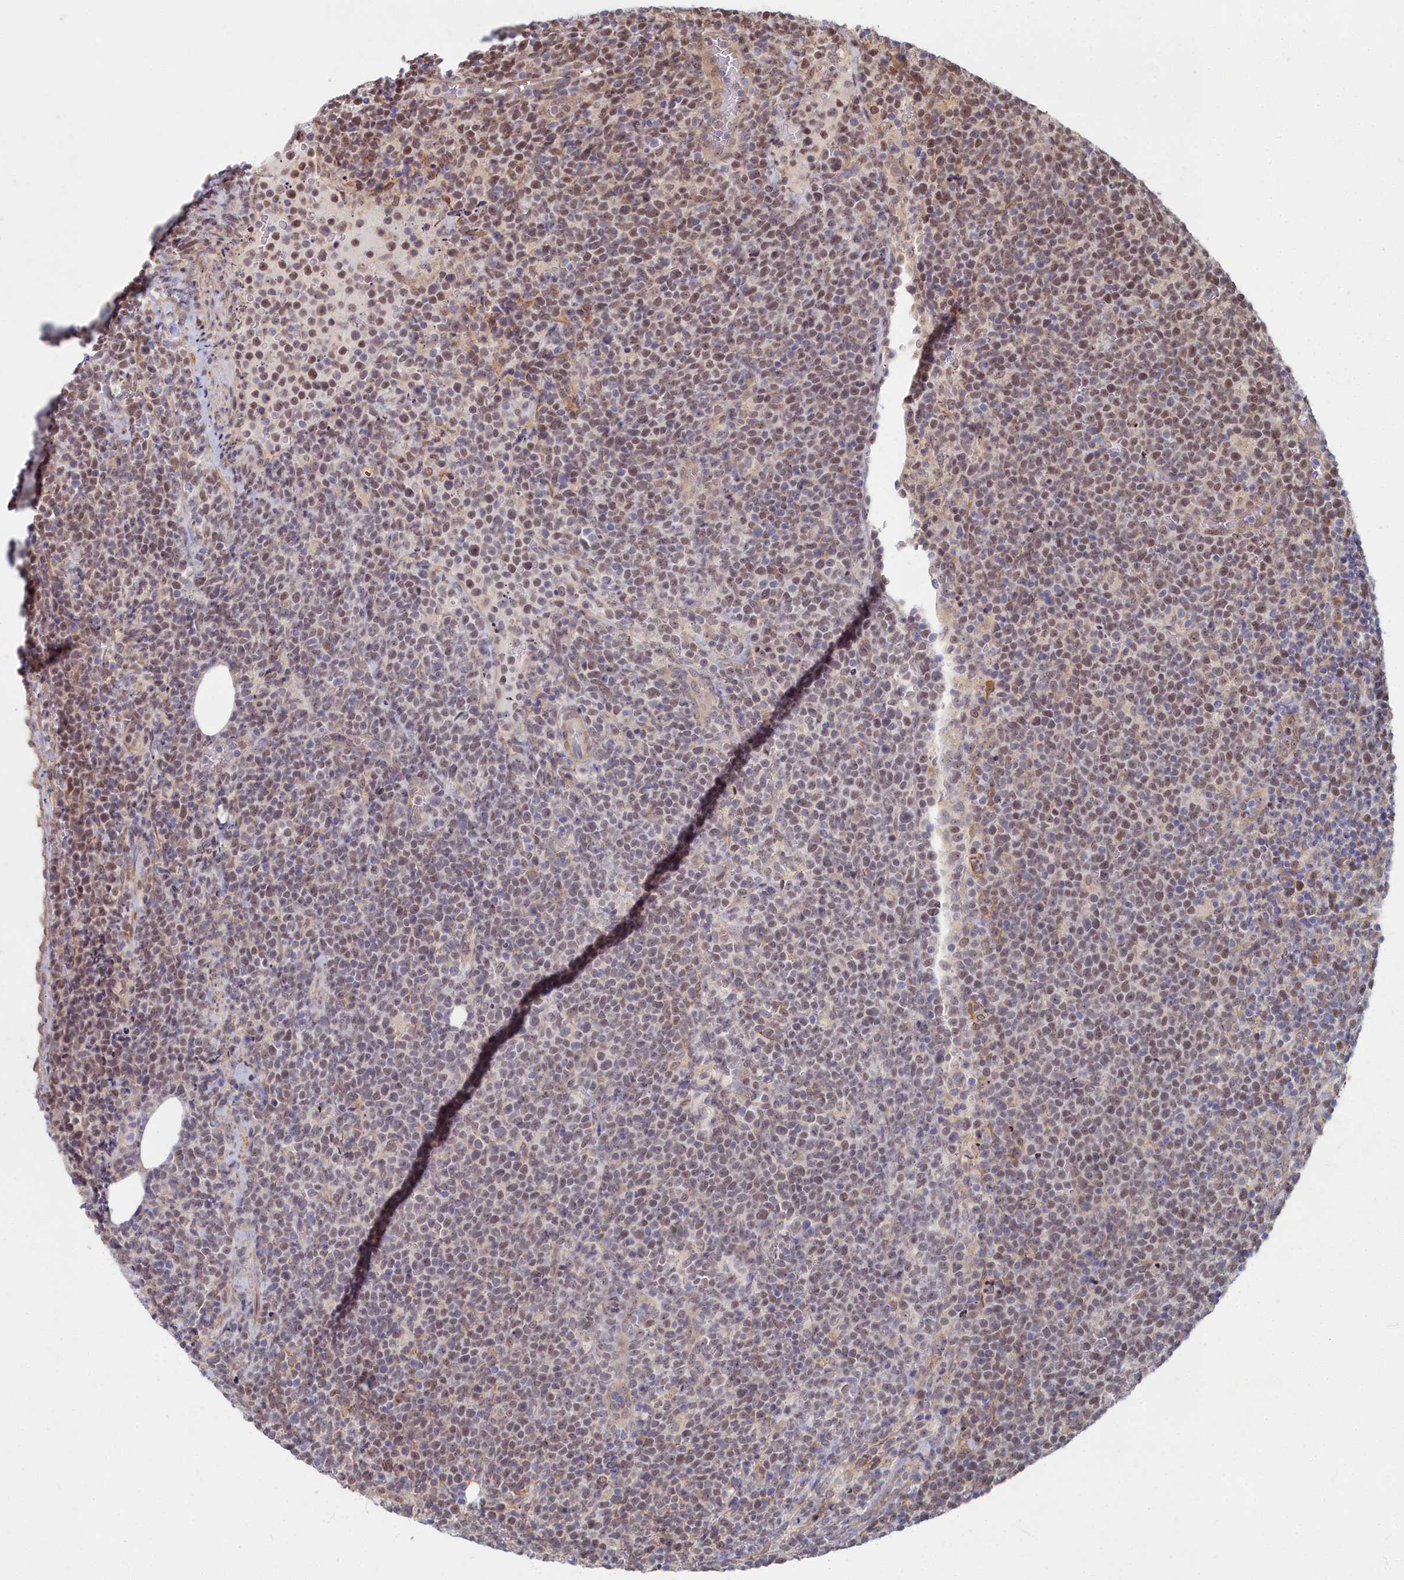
{"staining": {"intensity": "weak", "quantity": "25%-75%", "location": "nuclear"}, "tissue": "lymphoma", "cell_type": "Tumor cells", "image_type": "cancer", "snomed": [{"axis": "morphology", "description": "Malignant lymphoma, non-Hodgkin's type, High grade"}, {"axis": "topography", "description": "Lymph node"}], "caption": "Protein expression analysis of lymphoma demonstrates weak nuclear expression in approximately 25%-75% of tumor cells.", "gene": "MAK16", "patient": {"sex": "male", "age": 61}}